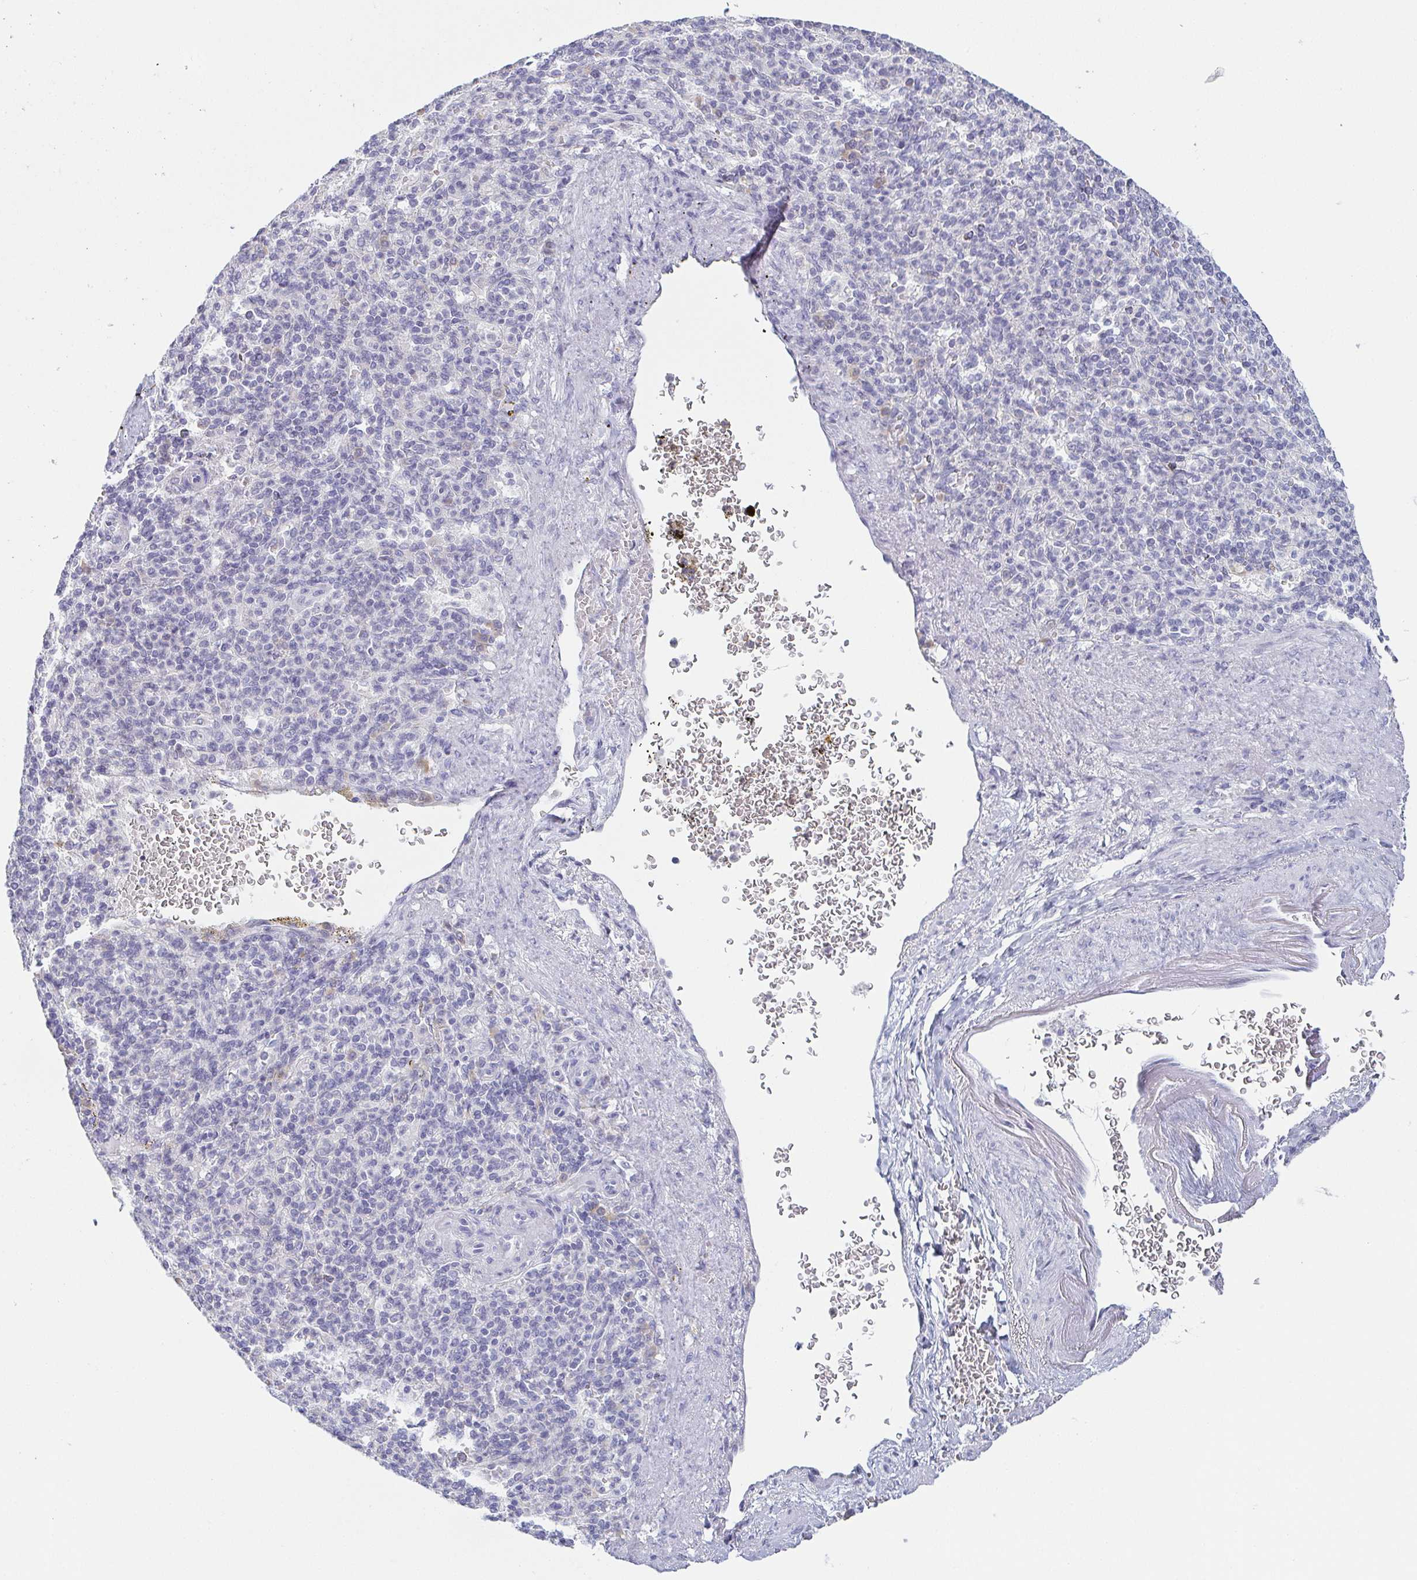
{"staining": {"intensity": "negative", "quantity": "none", "location": "none"}, "tissue": "spleen", "cell_type": "Cells in red pulp", "image_type": "normal", "snomed": [{"axis": "morphology", "description": "Normal tissue, NOS"}, {"axis": "topography", "description": "Spleen"}], "caption": "The image displays no staining of cells in red pulp in unremarkable spleen.", "gene": "PRR27", "patient": {"sex": "female", "age": 74}}